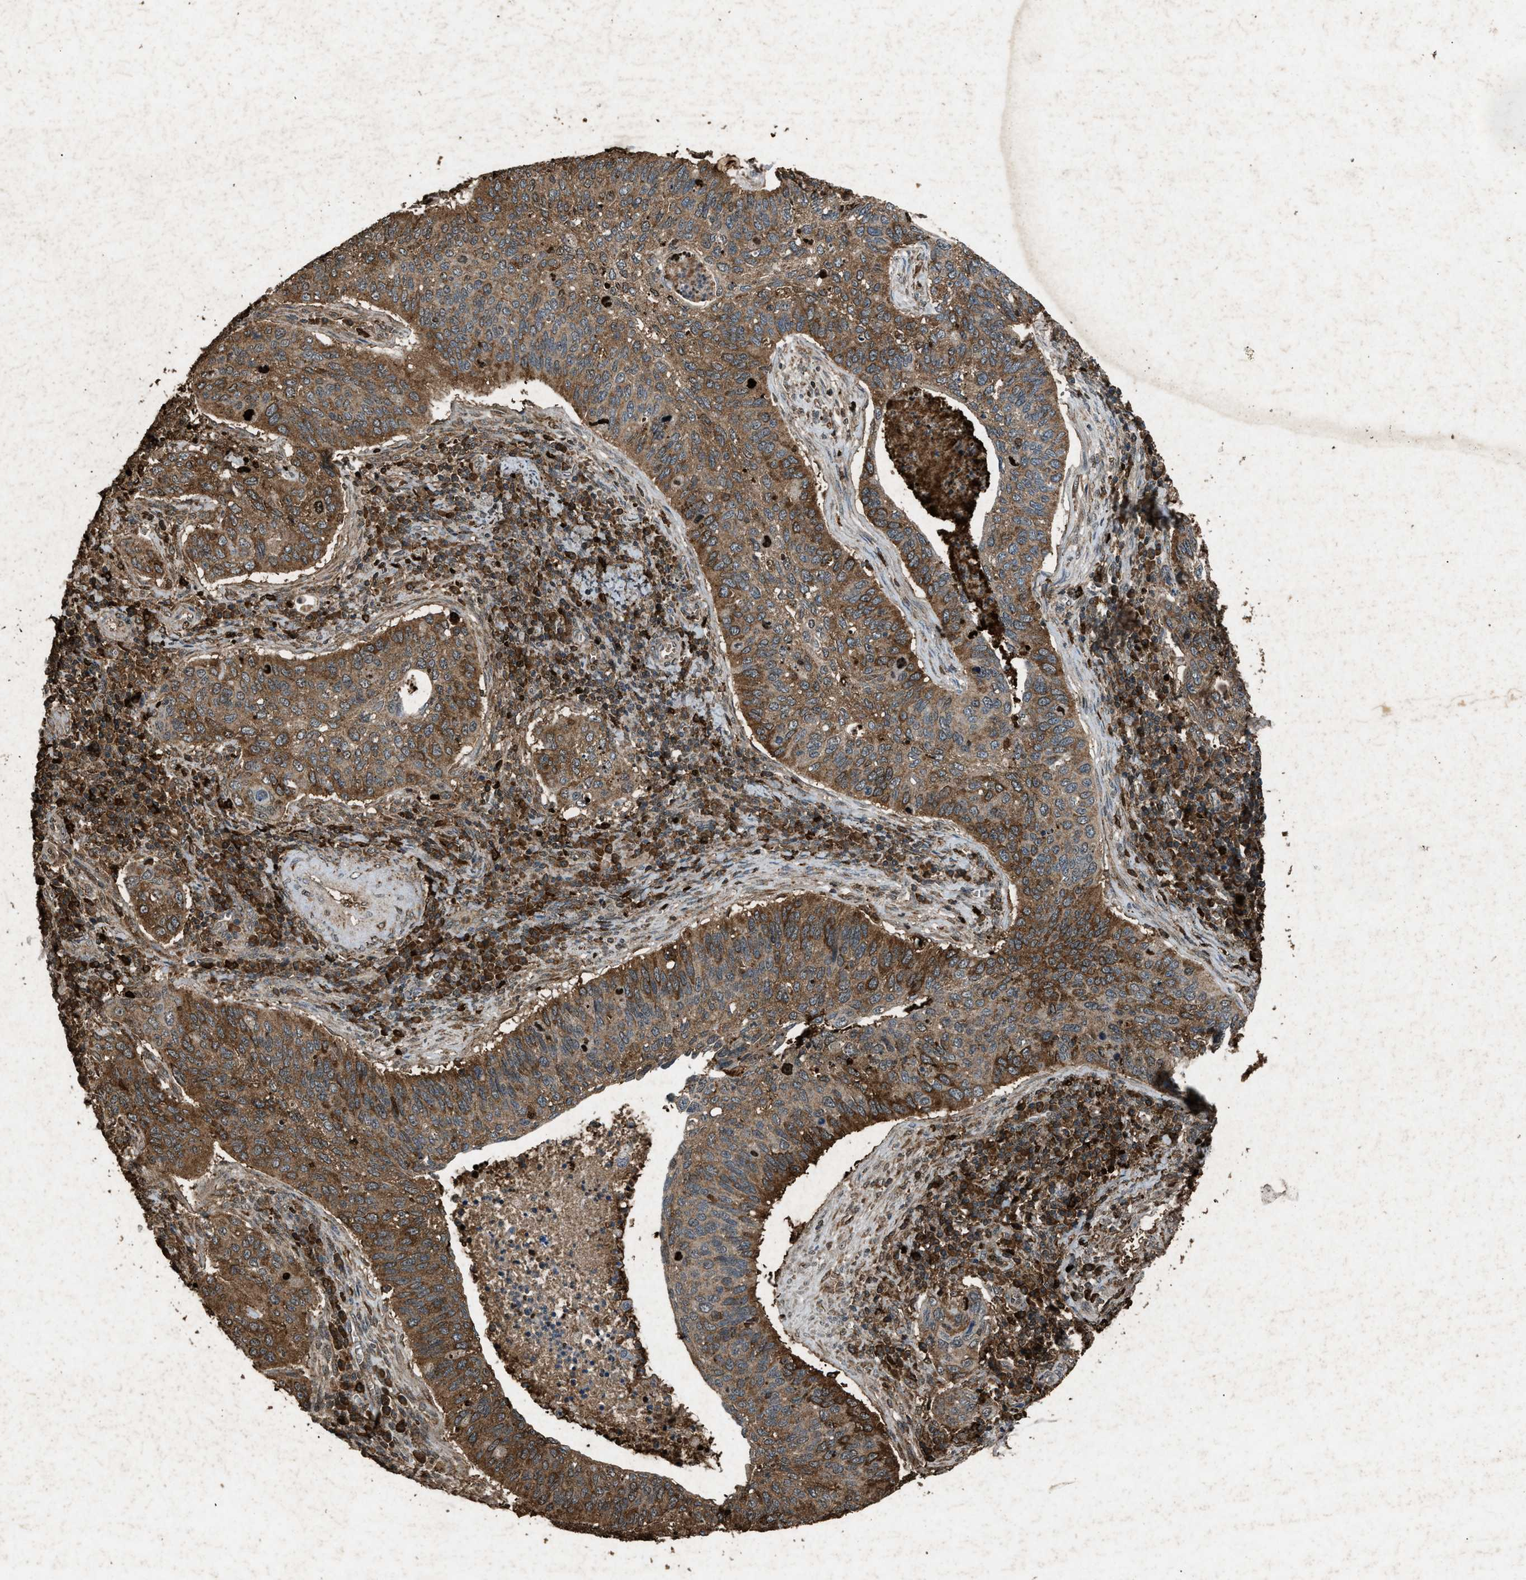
{"staining": {"intensity": "moderate", "quantity": ">75%", "location": "cytoplasmic/membranous"}, "tissue": "cervical cancer", "cell_type": "Tumor cells", "image_type": "cancer", "snomed": [{"axis": "morphology", "description": "Squamous cell carcinoma, NOS"}, {"axis": "topography", "description": "Cervix"}], "caption": "Immunohistochemistry image of cervical cancer stained for a protein (brown), which shows medium levels of moderate cytoplasmic/membranous staining in about >75% of tumor cells.", "gene": "PSMD1", "patient": {"sex": "female", "age": 53}}